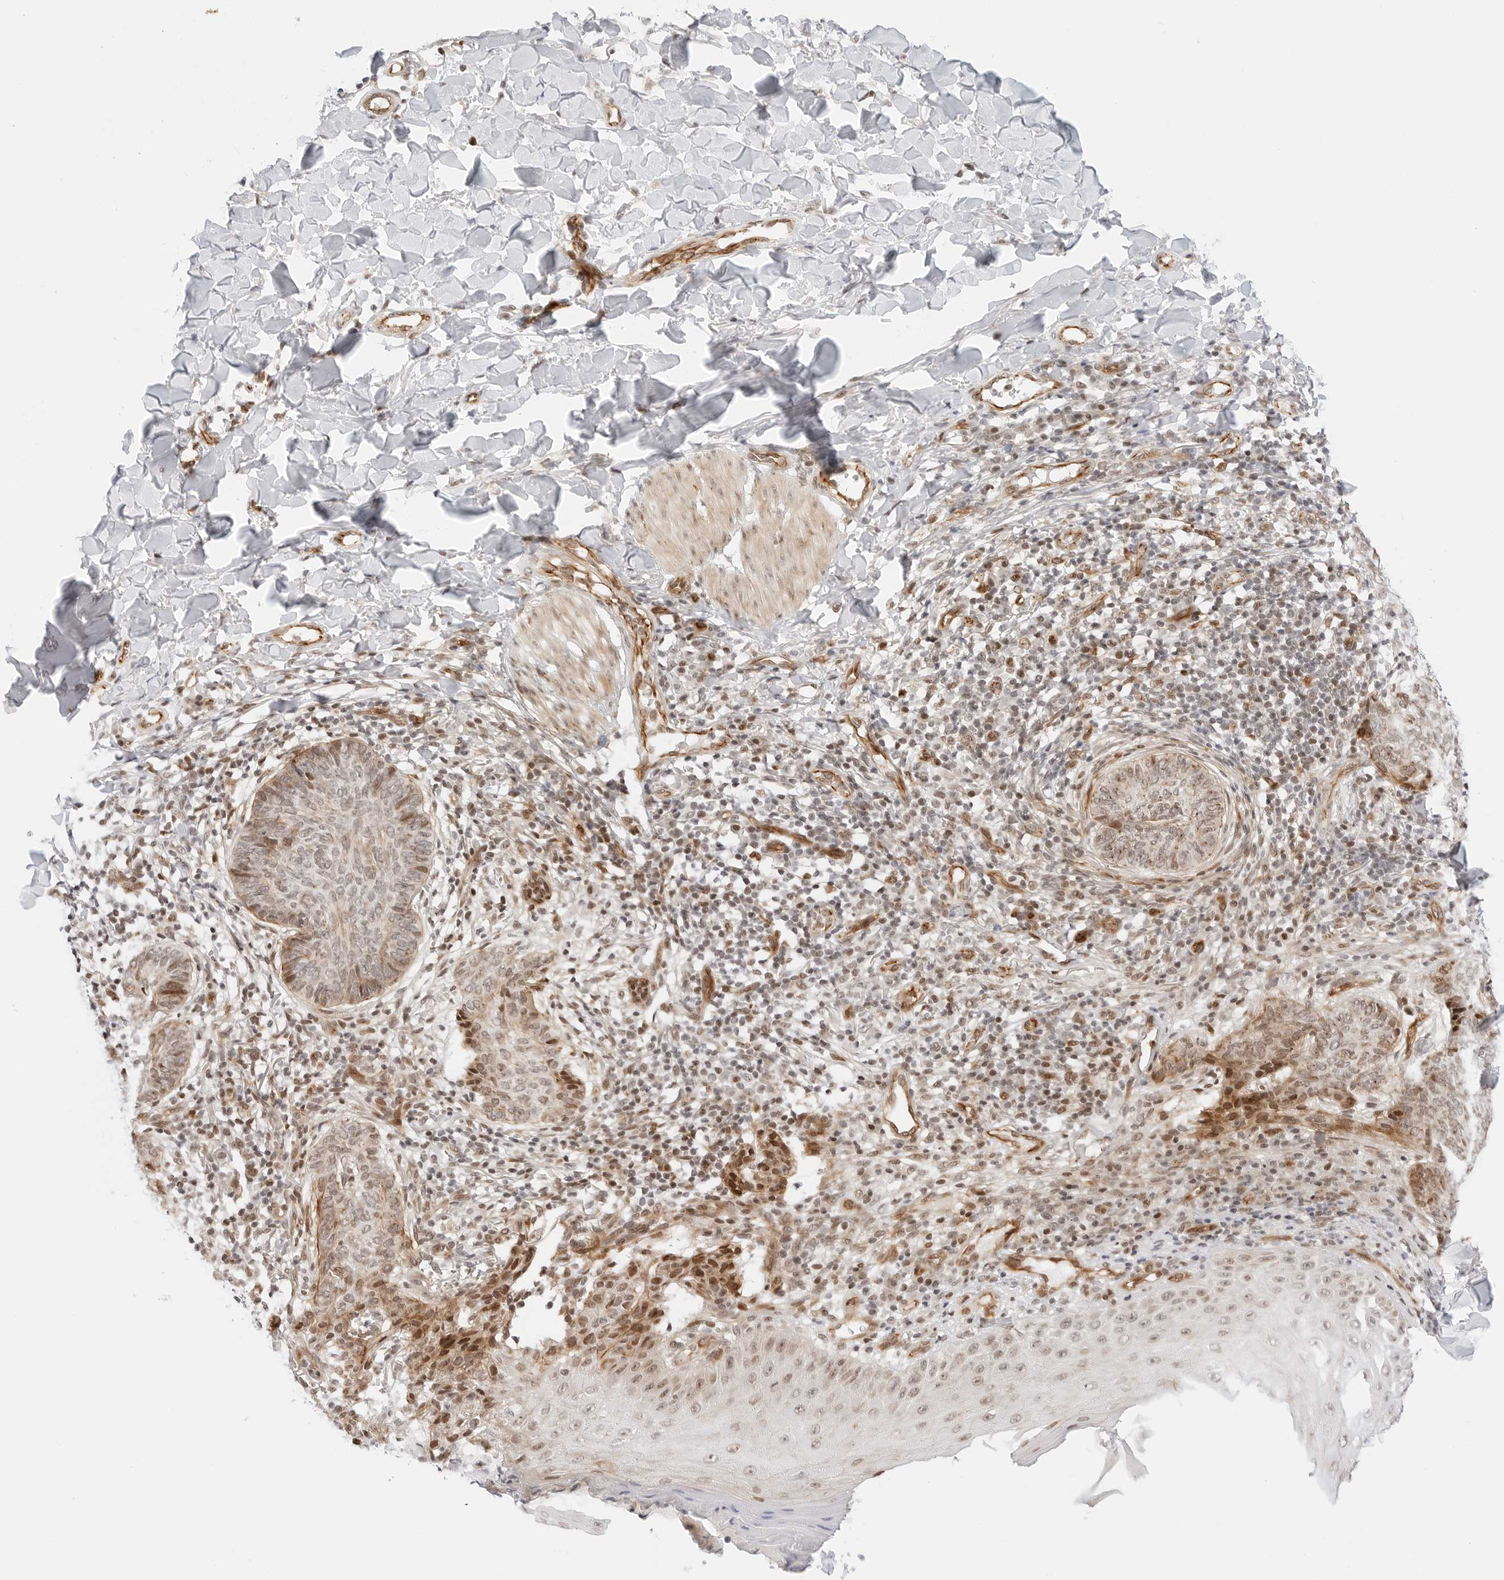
{"staining": {"intensity": "moderate", "quantity": "<25%", "location": "nuclear"}, "tissue": "skin cancer", "cell_type": "Tumor cells", "image_type": "cancer", "snomed": [{"axis": "morphology", "description": "Normal tissue, NOS"}, {"axis": "morphology", "description": "Basal cell carcinoma"}, {"axis": "topography", "description": "Skin"}], "caption": "Basal cell carcinoma (skin) was stained to show a protein in brown. There is low levels of moderate nuclear staining in about <25% of tumor cells.", "gene": "ZNF613", "patient": {"sex": "male", "age": 50}}